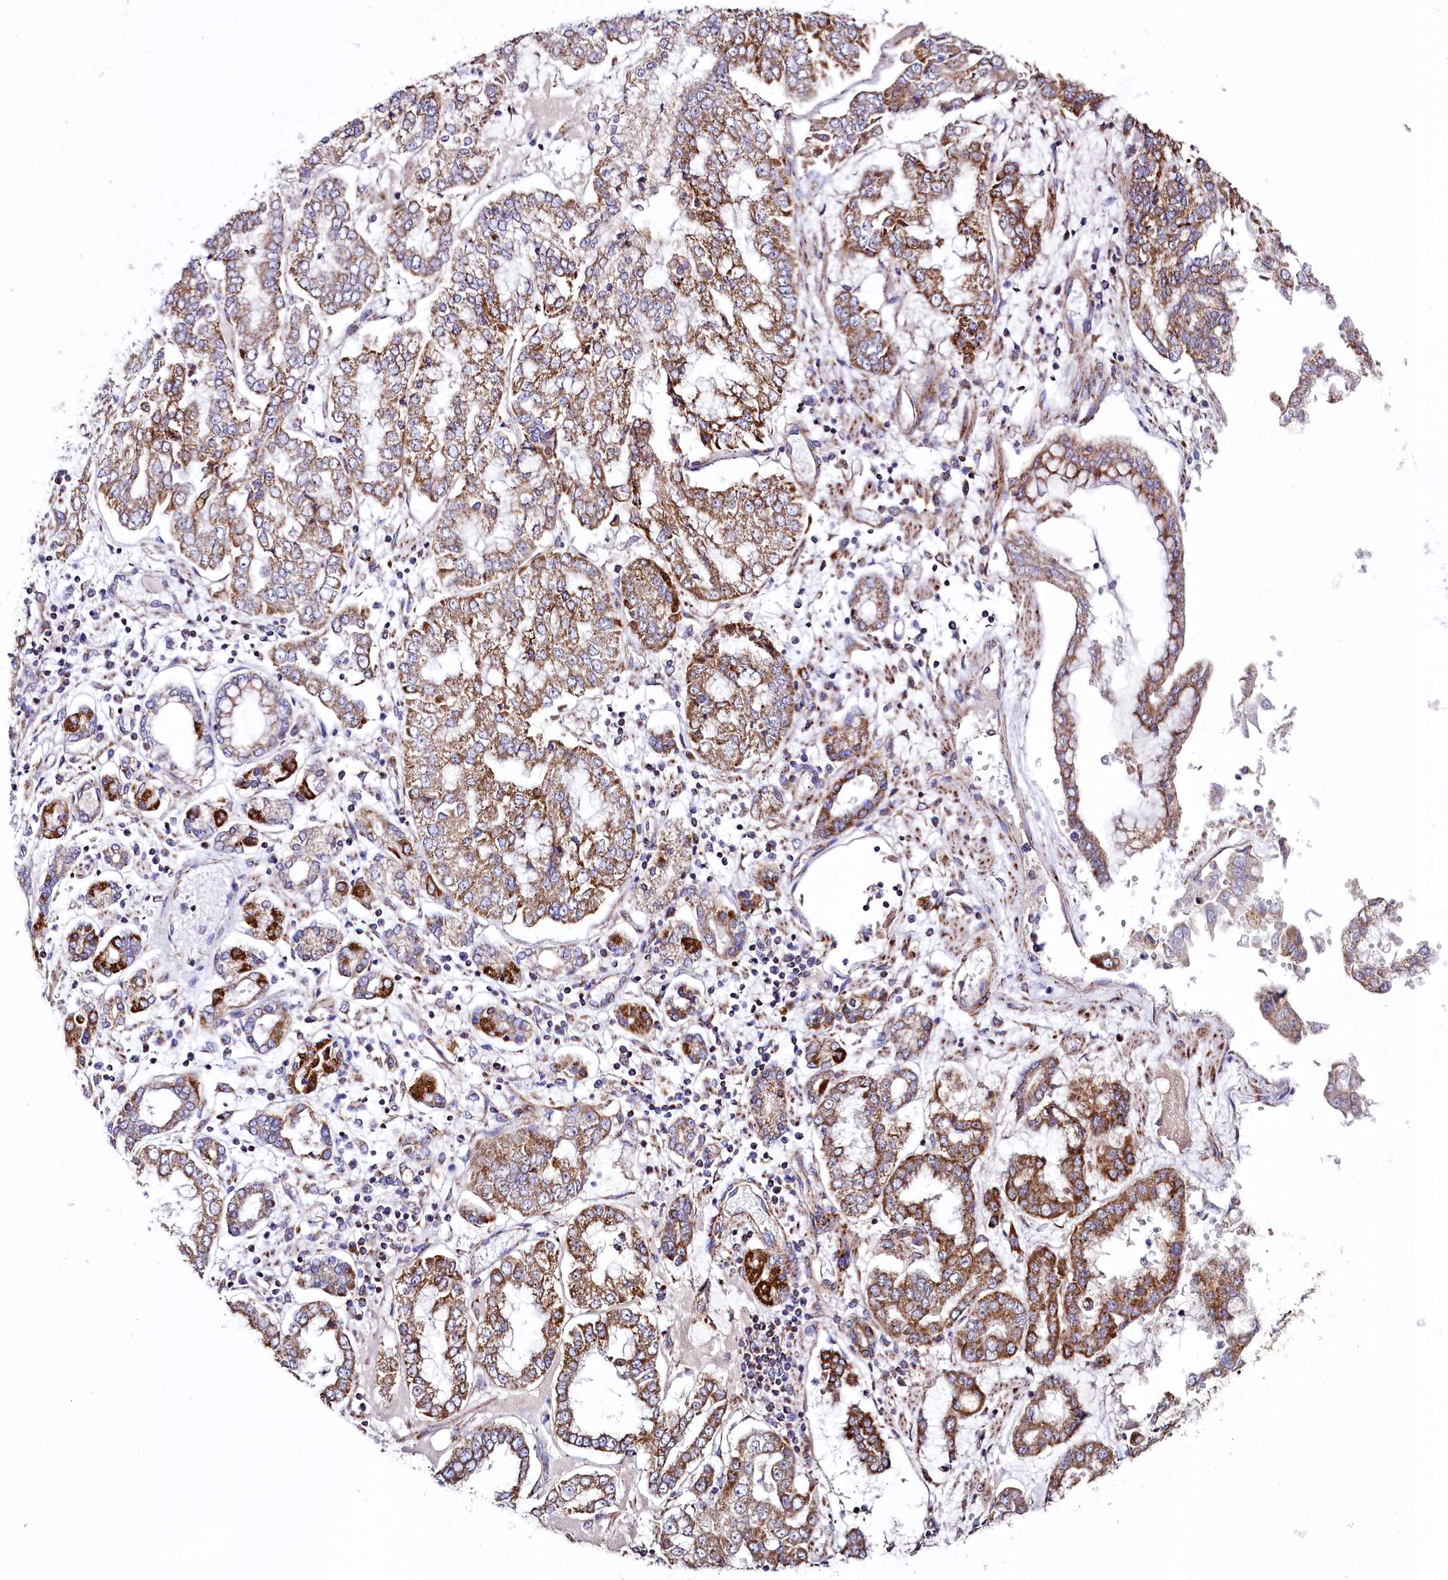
{"staining": {"intensity": "moderate", "quantity": ">75%", "location": "cytoplasmic/membranous"}, "tissue": "stomach cancer", "cell_type": "Tumor cells", "image_type": "cancer", "snomed": [{"axis": "morphology", "description": "Adenocarcinoma, NOS"}, {"axis": "topography", "description": "Stomach"}], "caption": "Adenocarcinoma (stomach) stained with a protein marker reveals moderate staining in tumor cells.", "gene": "APLP2", "patient": {"sex": "male", "age": 76}}